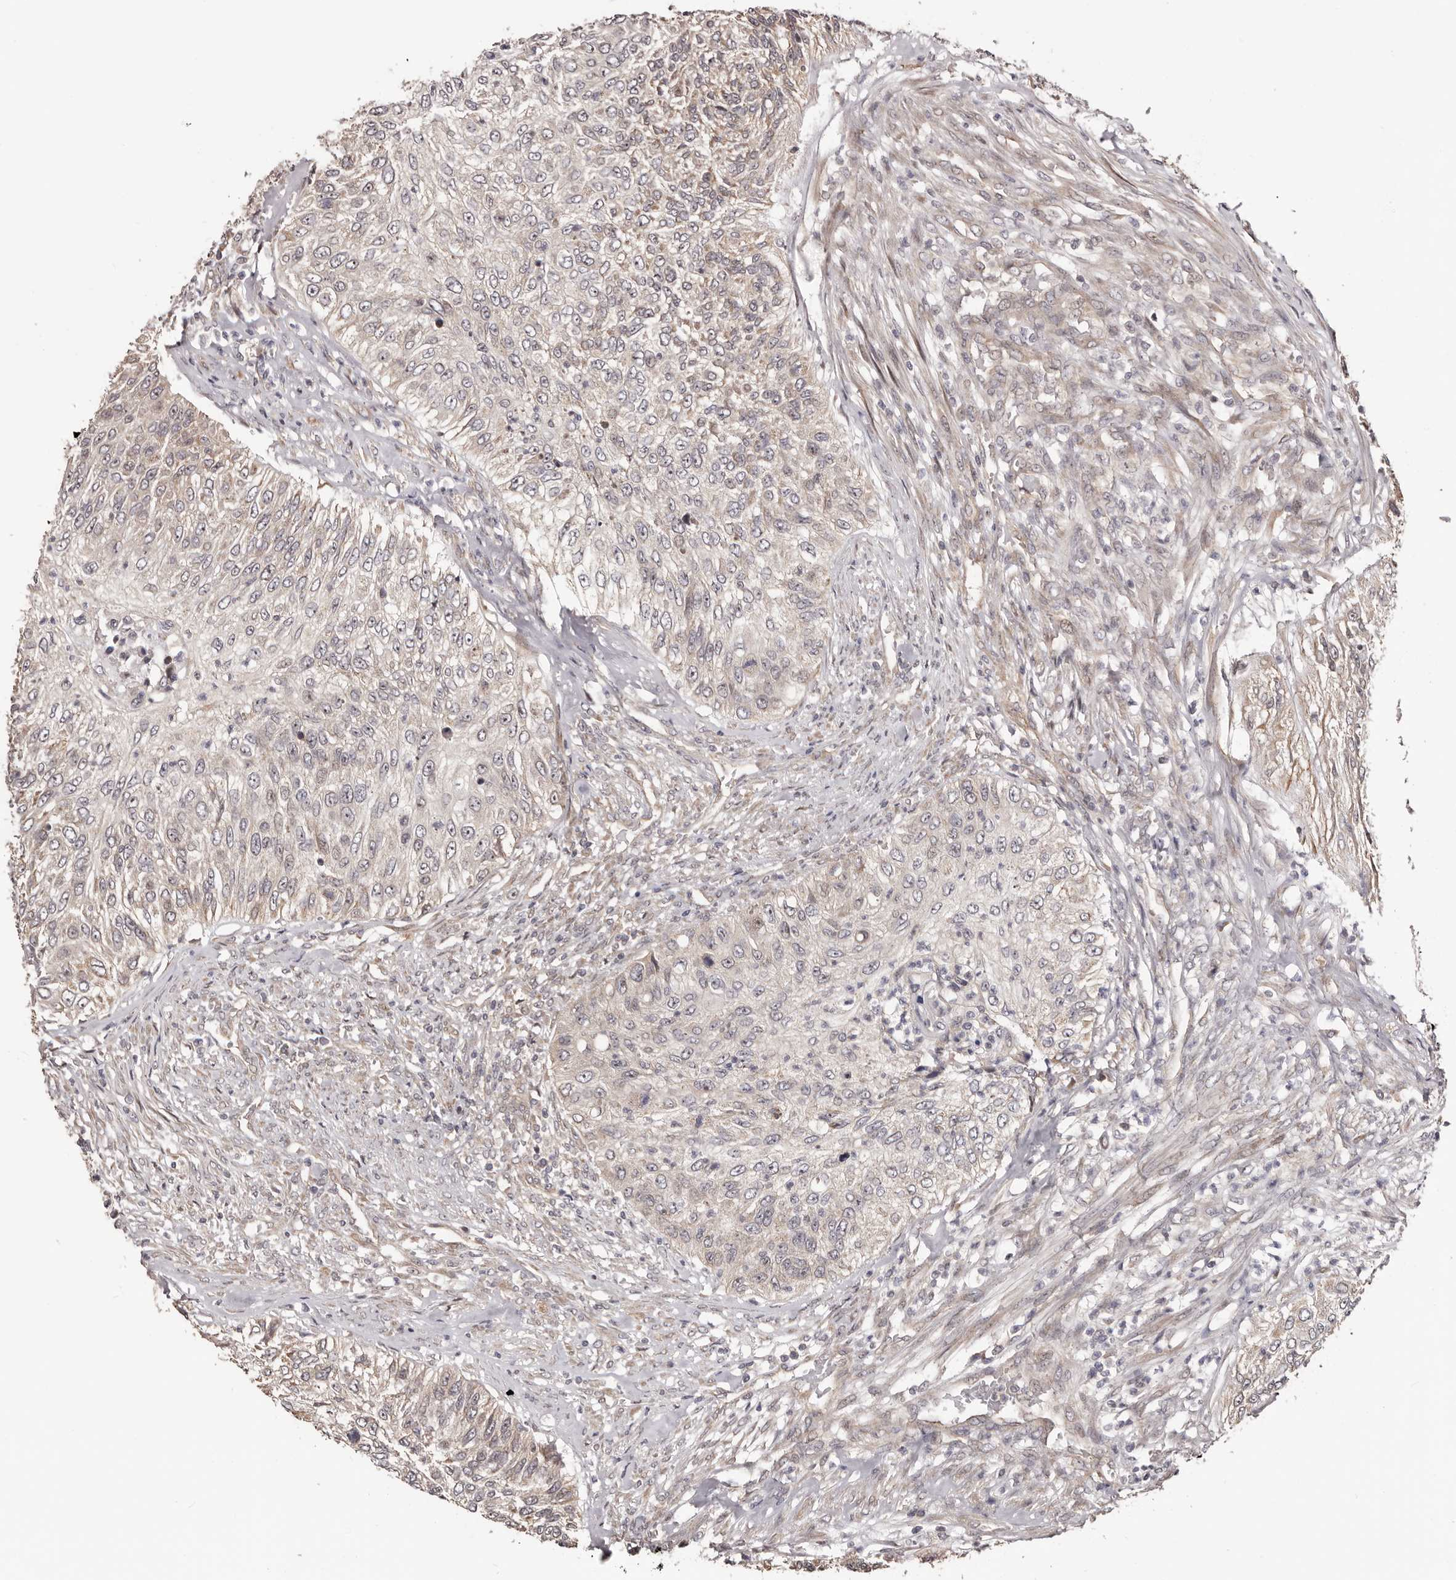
{"staining": {"intensity": "weak", "quantity": "<25%", "location": "cytoplasmic/membranous"}, "tissue": "urothelial cancer", "cell_type": "Tumor cells", "image_type": "cancer", "snomed": [{"axis": "morphology", "description": "Urothelial carcinoma, High grade"}, {"axis": "topography", "description": "Urinary bladder"}], "caption": "Immunohistochemical staining of urothelial carcinoma (high-grade) displays no significant positivity in tumor cells.", "gene": "NOL12", "patient": {"sex": "female", "age": 60}}